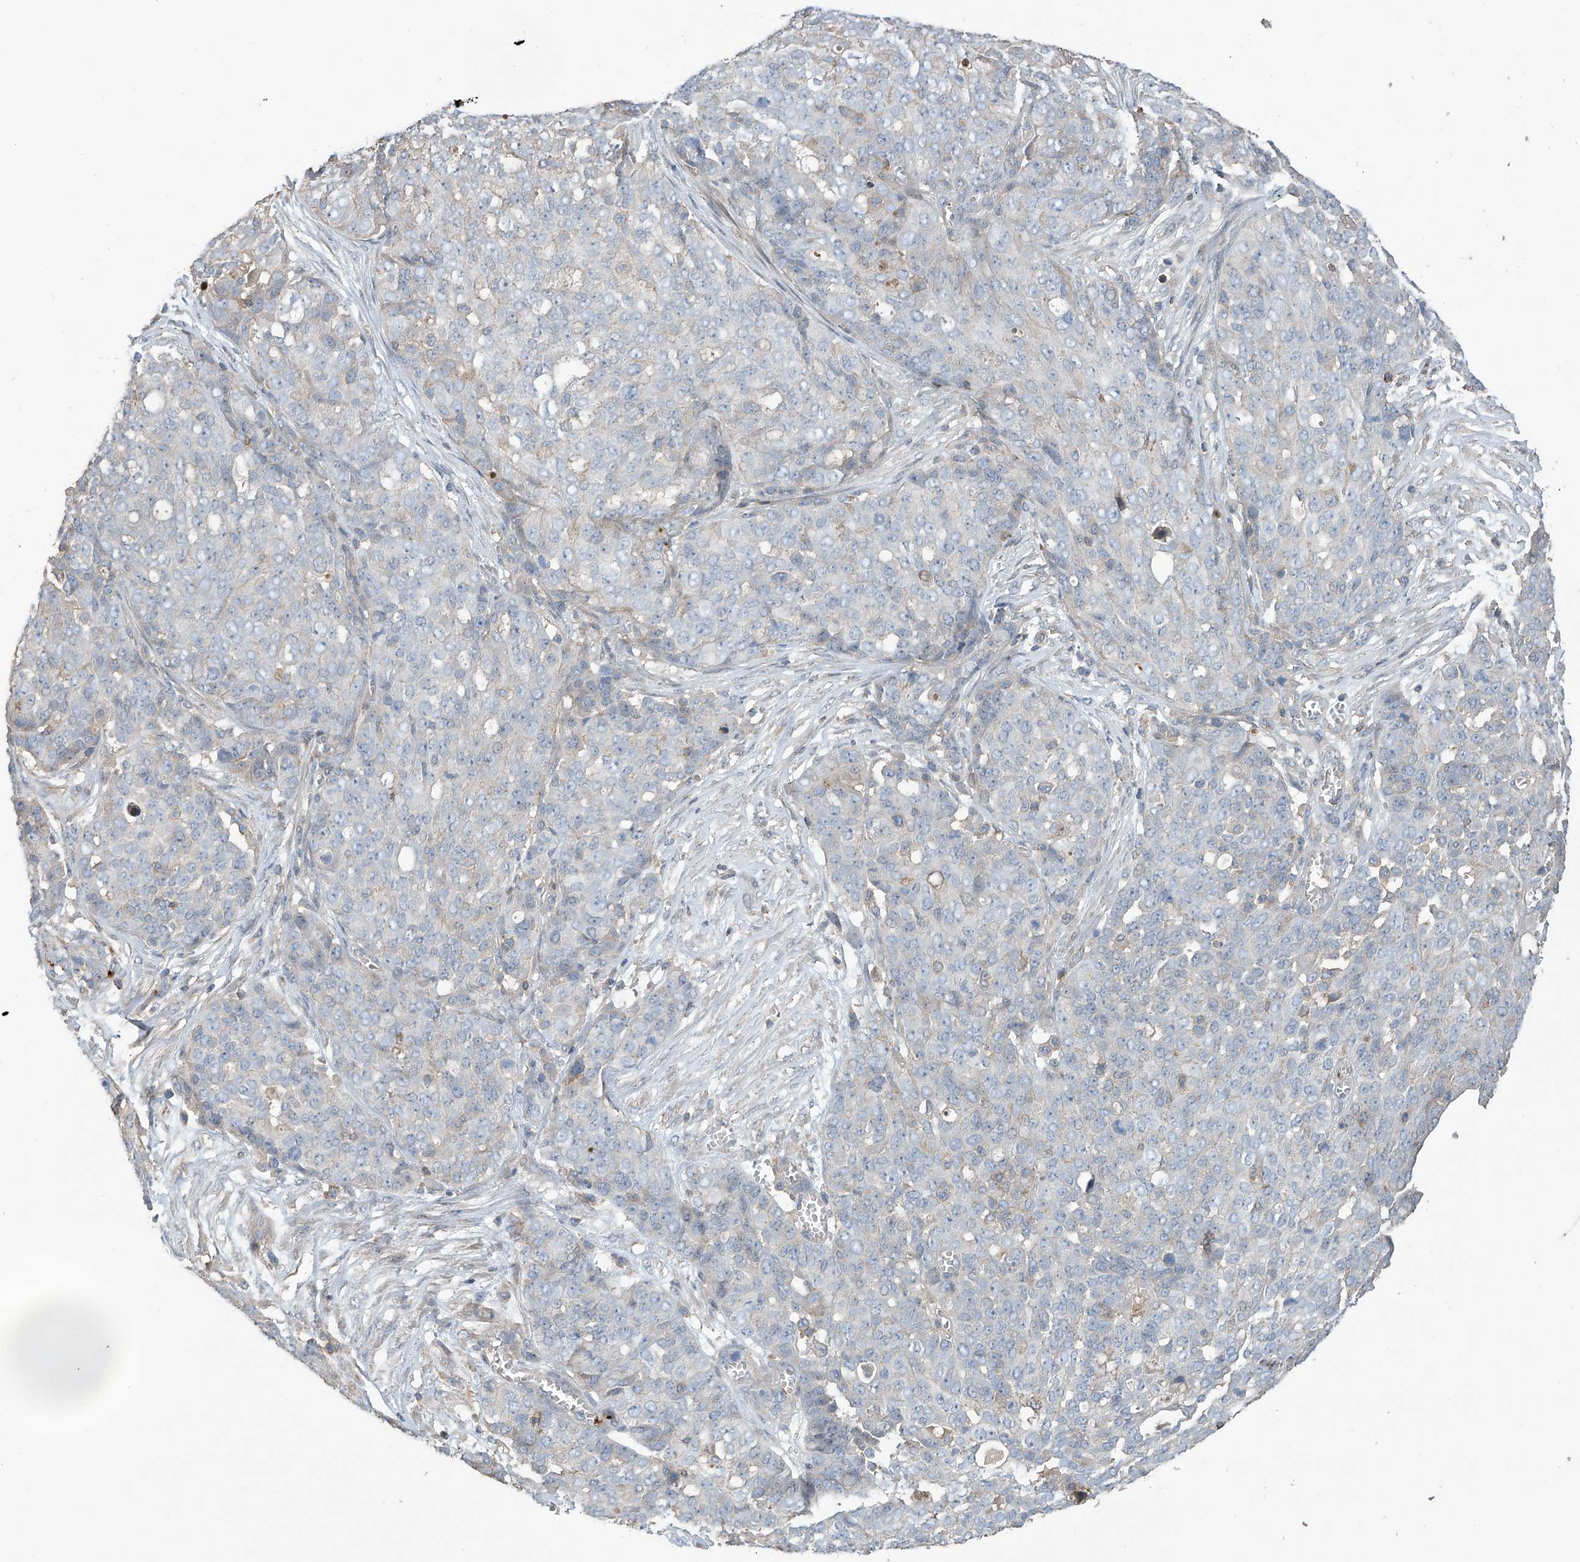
{"staining": {"intensity": "negative", "quantity": "none", "location": "none"}, "tissue": "ovarian cancer", "cell_type": "Tumor cells", "image_type": "cancer", "snomed": [{"axis": "morphology", "description": "Cystadenocarcinoma, serous, NOS"}, {"axis": "topography", "description": "Soft tissue"}, {"axis": "topography", "description": "Ovary"}], "caption": "An image of serous cystadenocarcinoma (ovarian) stained for a protein demonstrates no brown staining in tumor cells. The staining is performed using DAB brown chromogen with nuclei counter-stained in using hematoxylin.", "gene": "SLFN14", "patient": {"sex": "female", "age": 57}}